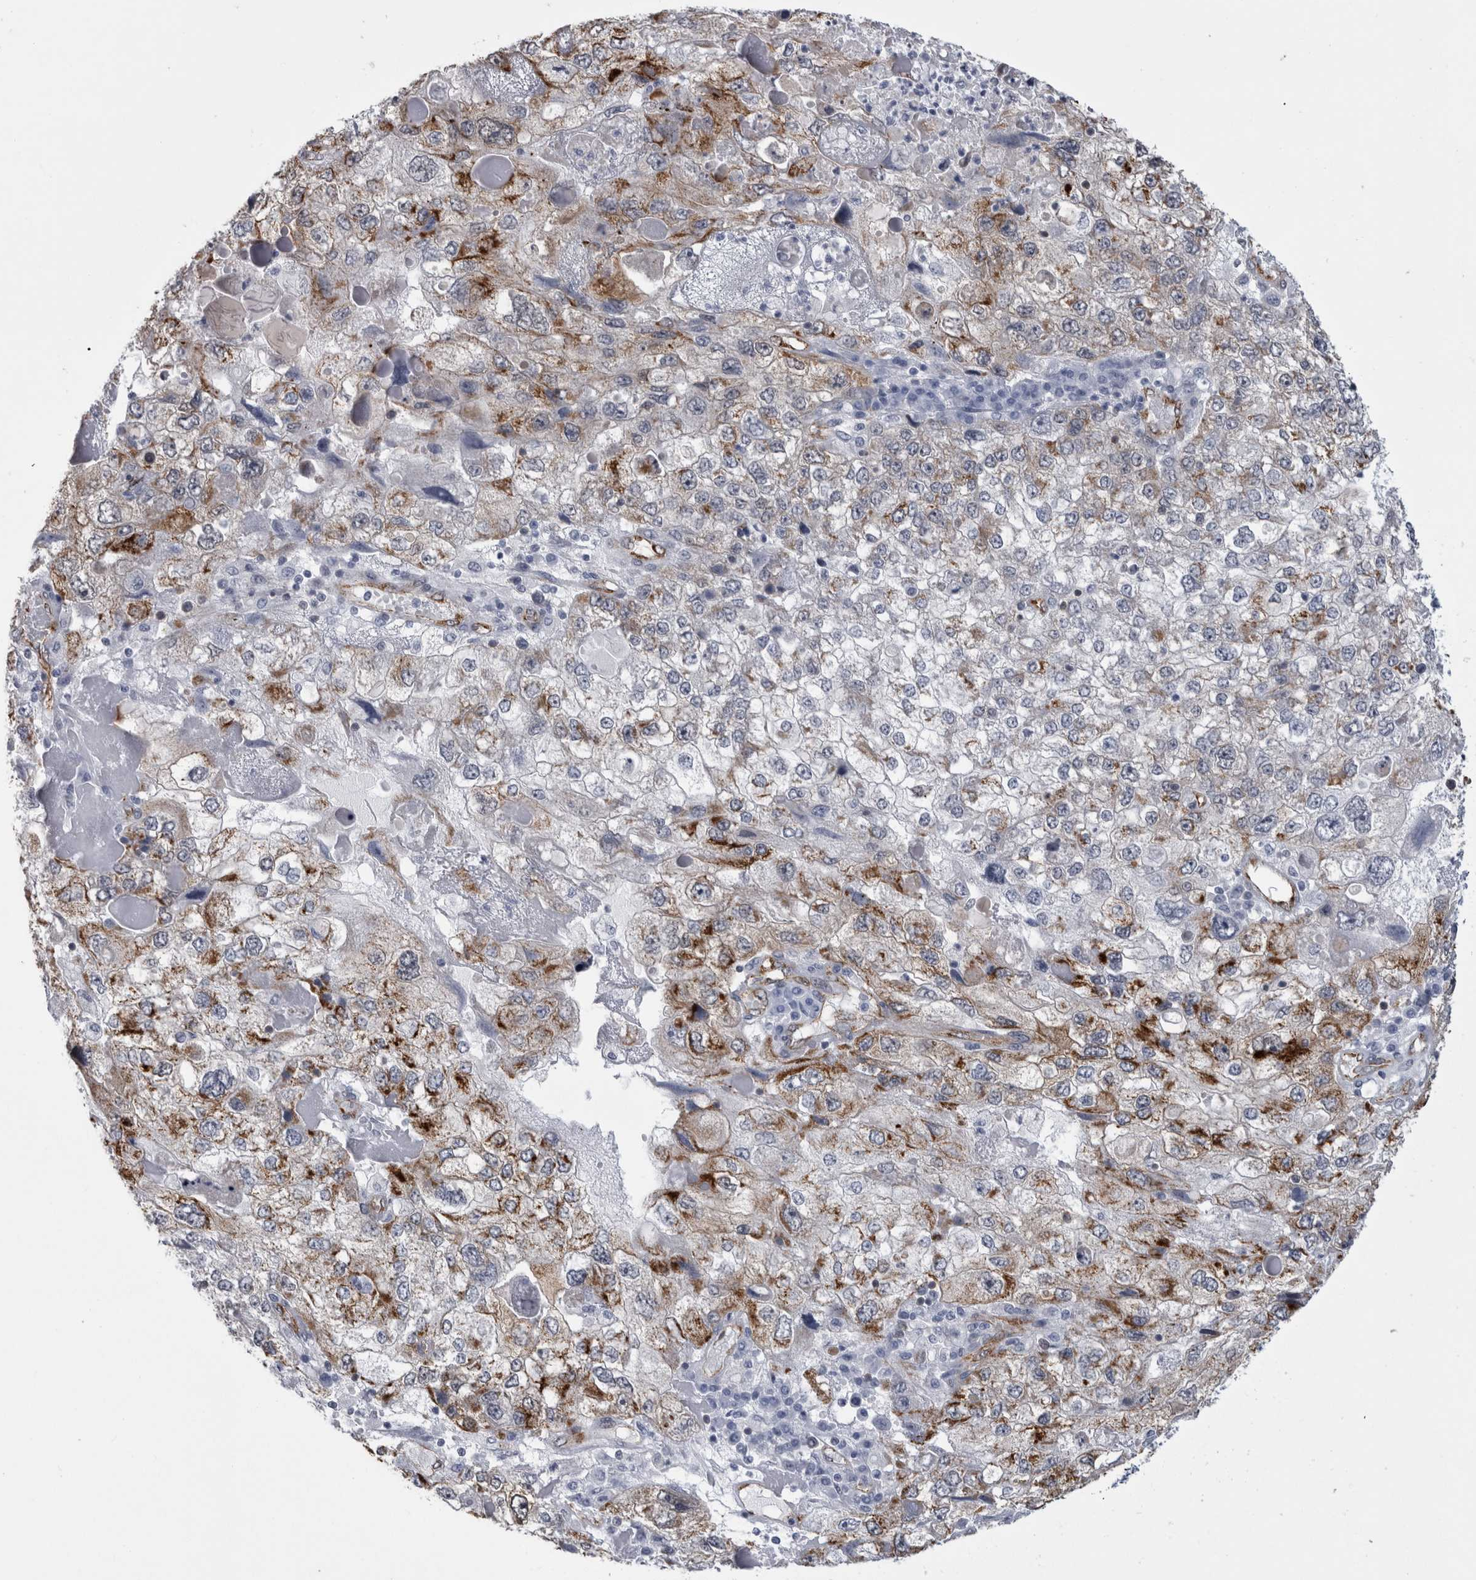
{"staining": {"intensity": "moderate", "quantity": "<25%", "location": "cytoplasmic/membranous"}, "tissue": "endometrial cancer", "cell_type": "Tumor cells", "image_type": "cancer", "snomed": [{"axis": "morphology", "description": "Adenocarcinoma, NOS"}, {"axis": "topography", "description": "Endometrium"}], "caption": "Protein staining demonstrates moderate cytoplasmic/membranous expression in about <25% of tumor cells in adenocarcinoma (endometrial).", "gene": "ACOT7", "patient": {"sex": "female", "age": 49}}